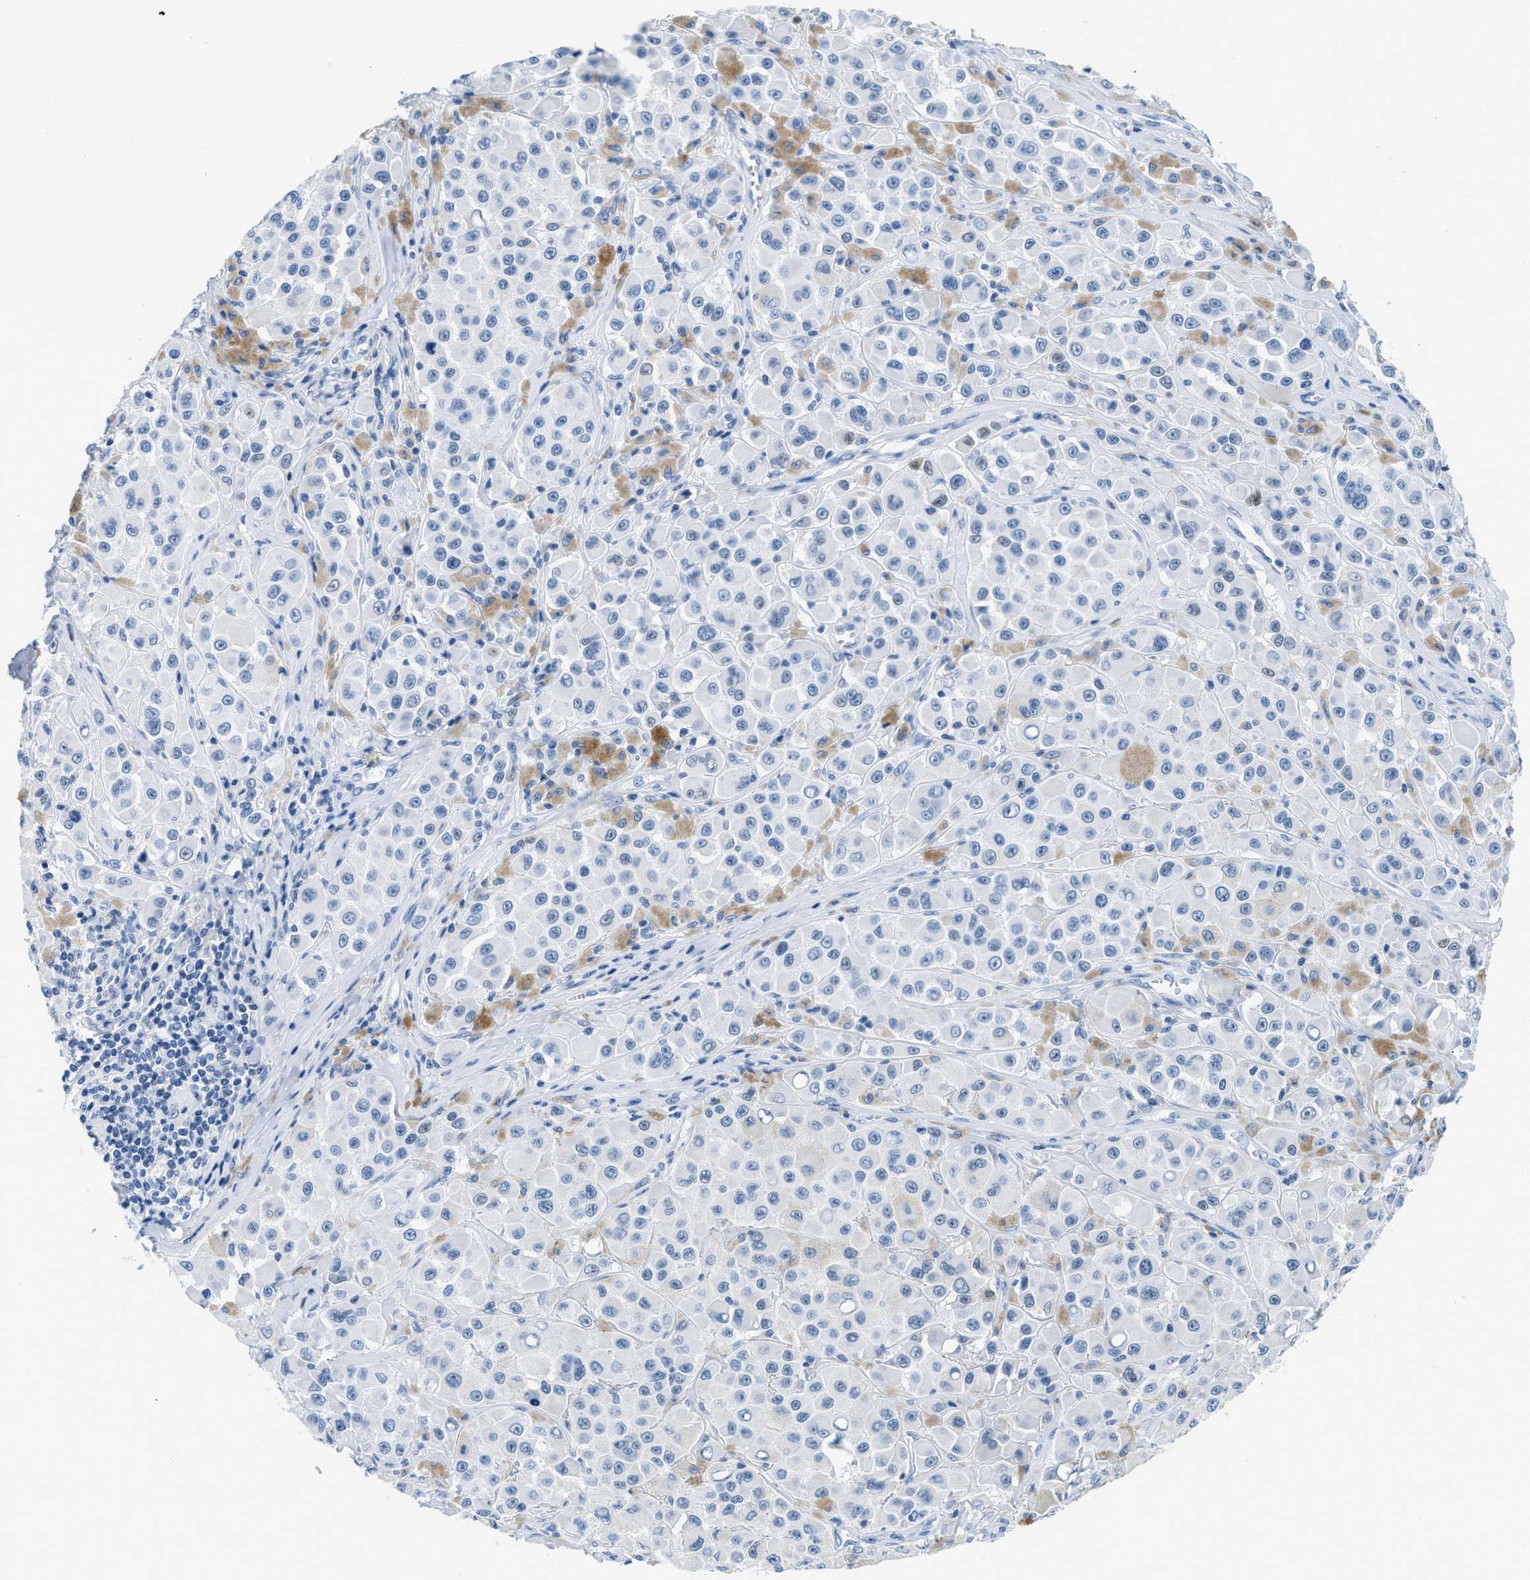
{"staining": {"intensity": "negative", "quantity": "none", "location": "none"}, "tissue": "melanoma", "cell_type": "Tumor cells", "image_type": "cancer", "snomed": [{"axis": "morphology", "description": "Malignant melanoma, NOS"}, {"axis": "topography", "description": "Skin"}], "caption": "The image displays no significant expression in tumor cells of melanoma.", "gene": "NFATC2", "patient": {"sex": "male", "age": 84}}